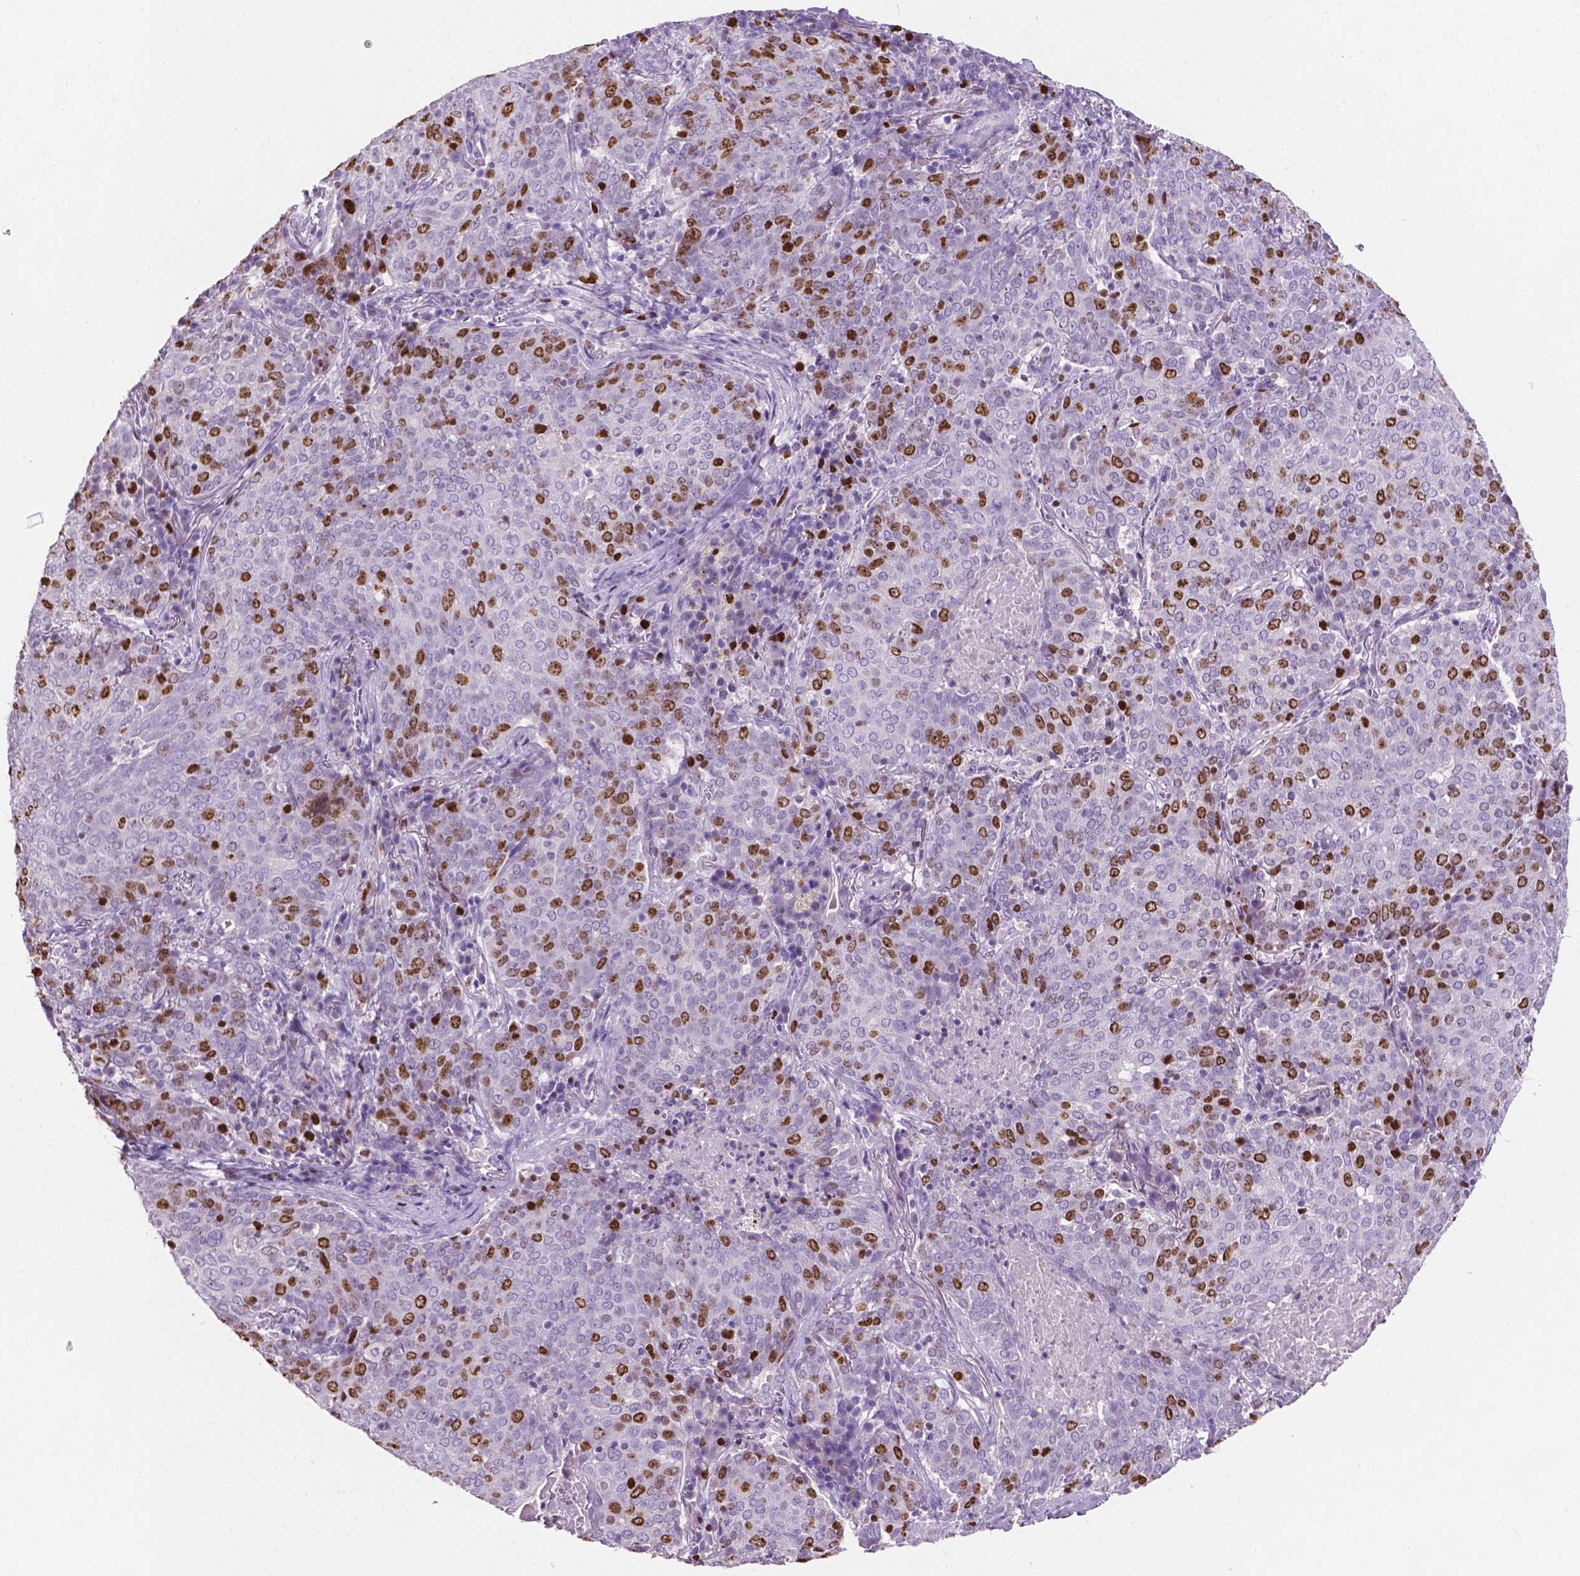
{"staining": {"intensity": "moderate", "quantity": "25%-75%", "location": "nuclear"}, "tissue": "lung cancer", "cell_type": "Tumor cells", "image_type": "cancer", "snomed": [{"axis": "morphology", "description": "Squamous cell carcinoma, NOS"}, {"axis": "topography", "description": "Lung"}], "caption": "Immunohistochemical staining of human squamous cell carcinoma (lung) shows medium levels of moderate nuclear protein staining in about 25%-75% of tumor cells.", "gene": "SIAH2", "patient": {"sex": "male", "age": 82}}